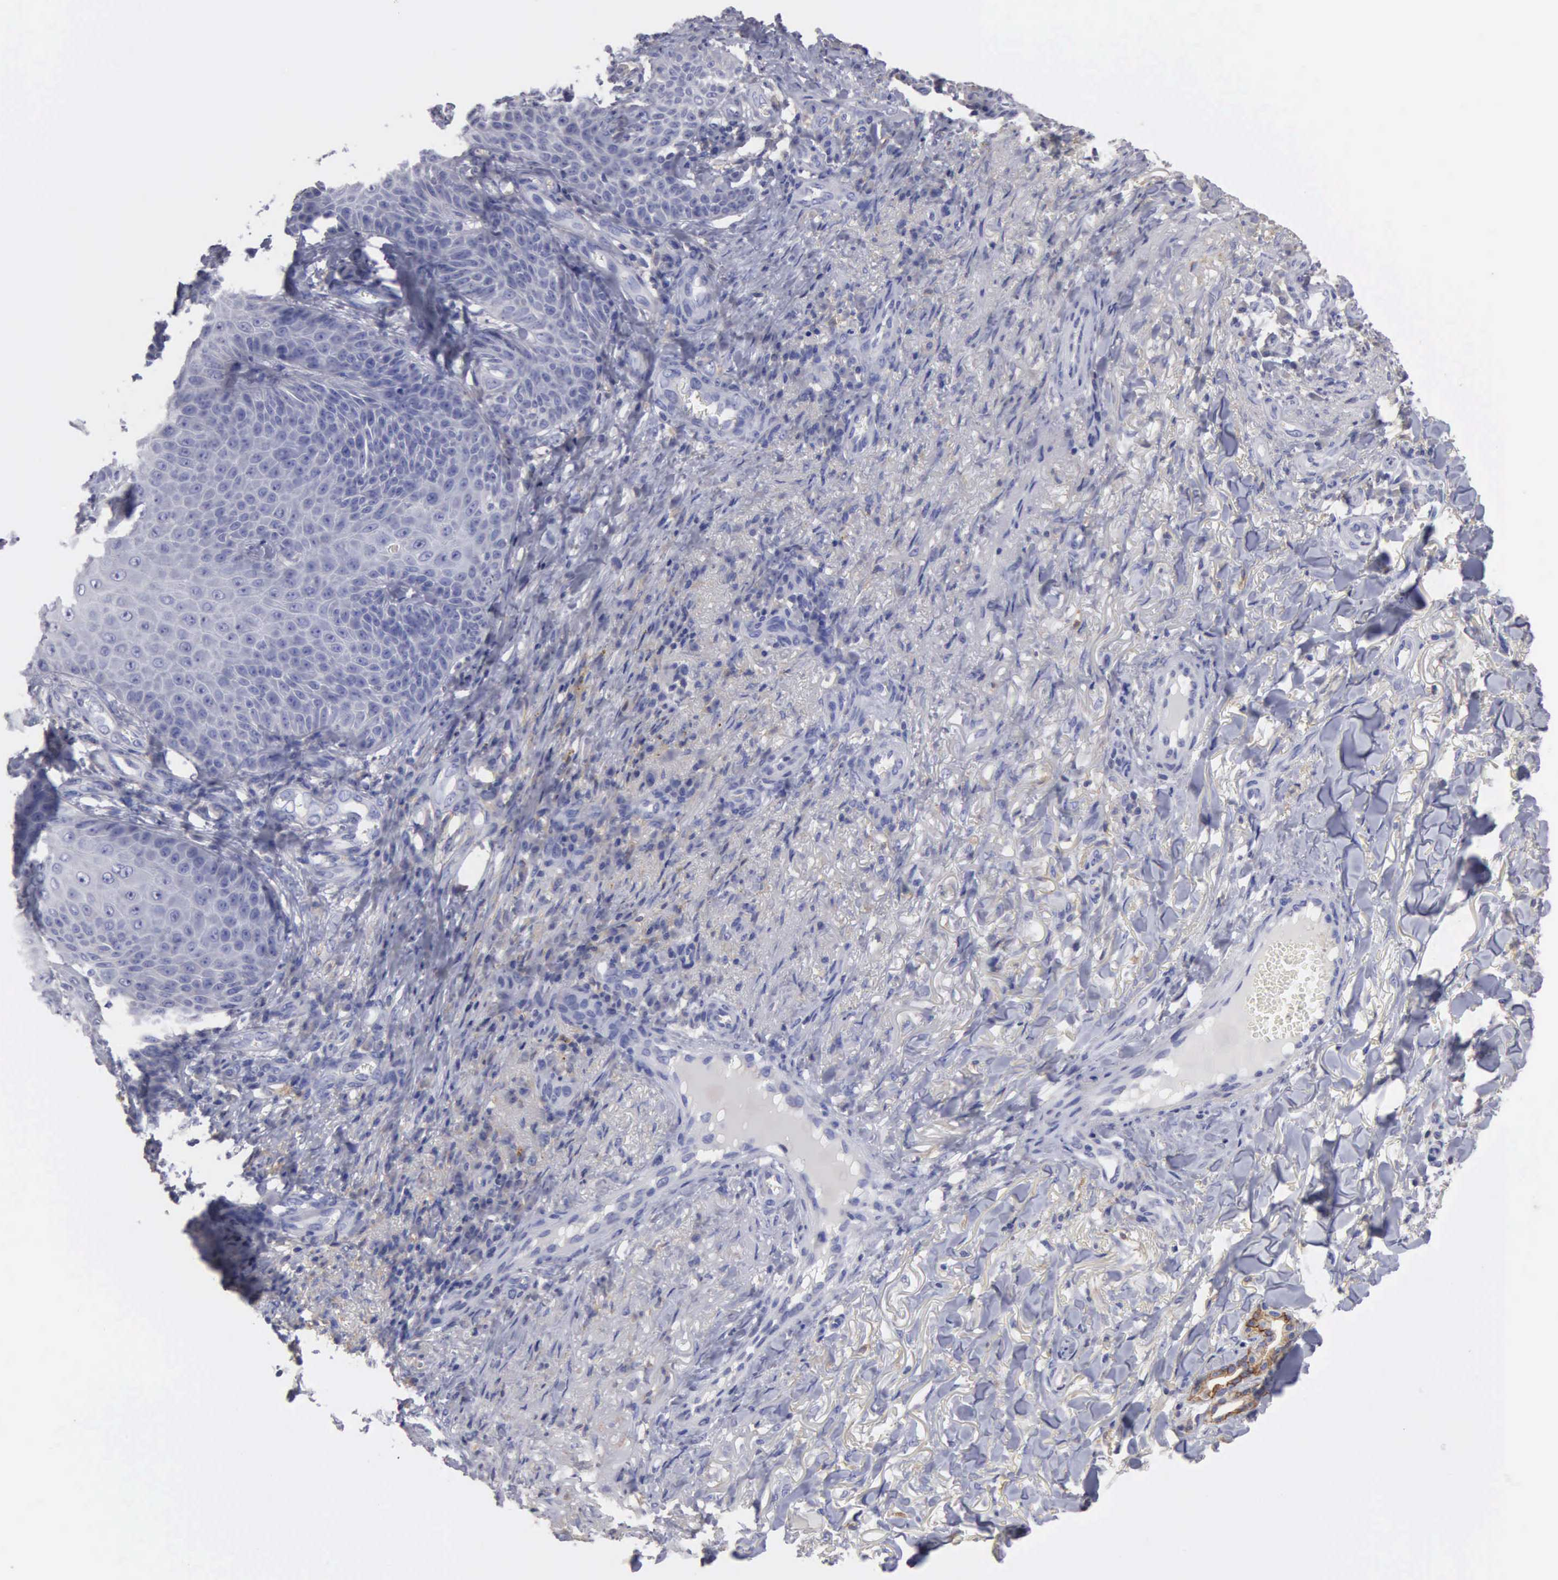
{"staining": {"intensity": "negative", "quantity": "none", "location": "none"}, "tissue": "skin cancer", "cell_type": "Tumor cells", "image_type": "cancer", "snomed": [{"axis": "morphology", "description": "Basal cell carcinoma"}, {"axis": "topography", "description": "Skin"}], "caption": "Tumor cells show no significant positivity in skin cancer (basal cell carcinoma).", "gene": "PTGS2", "patient": {"sex": "male", "age": 81}}